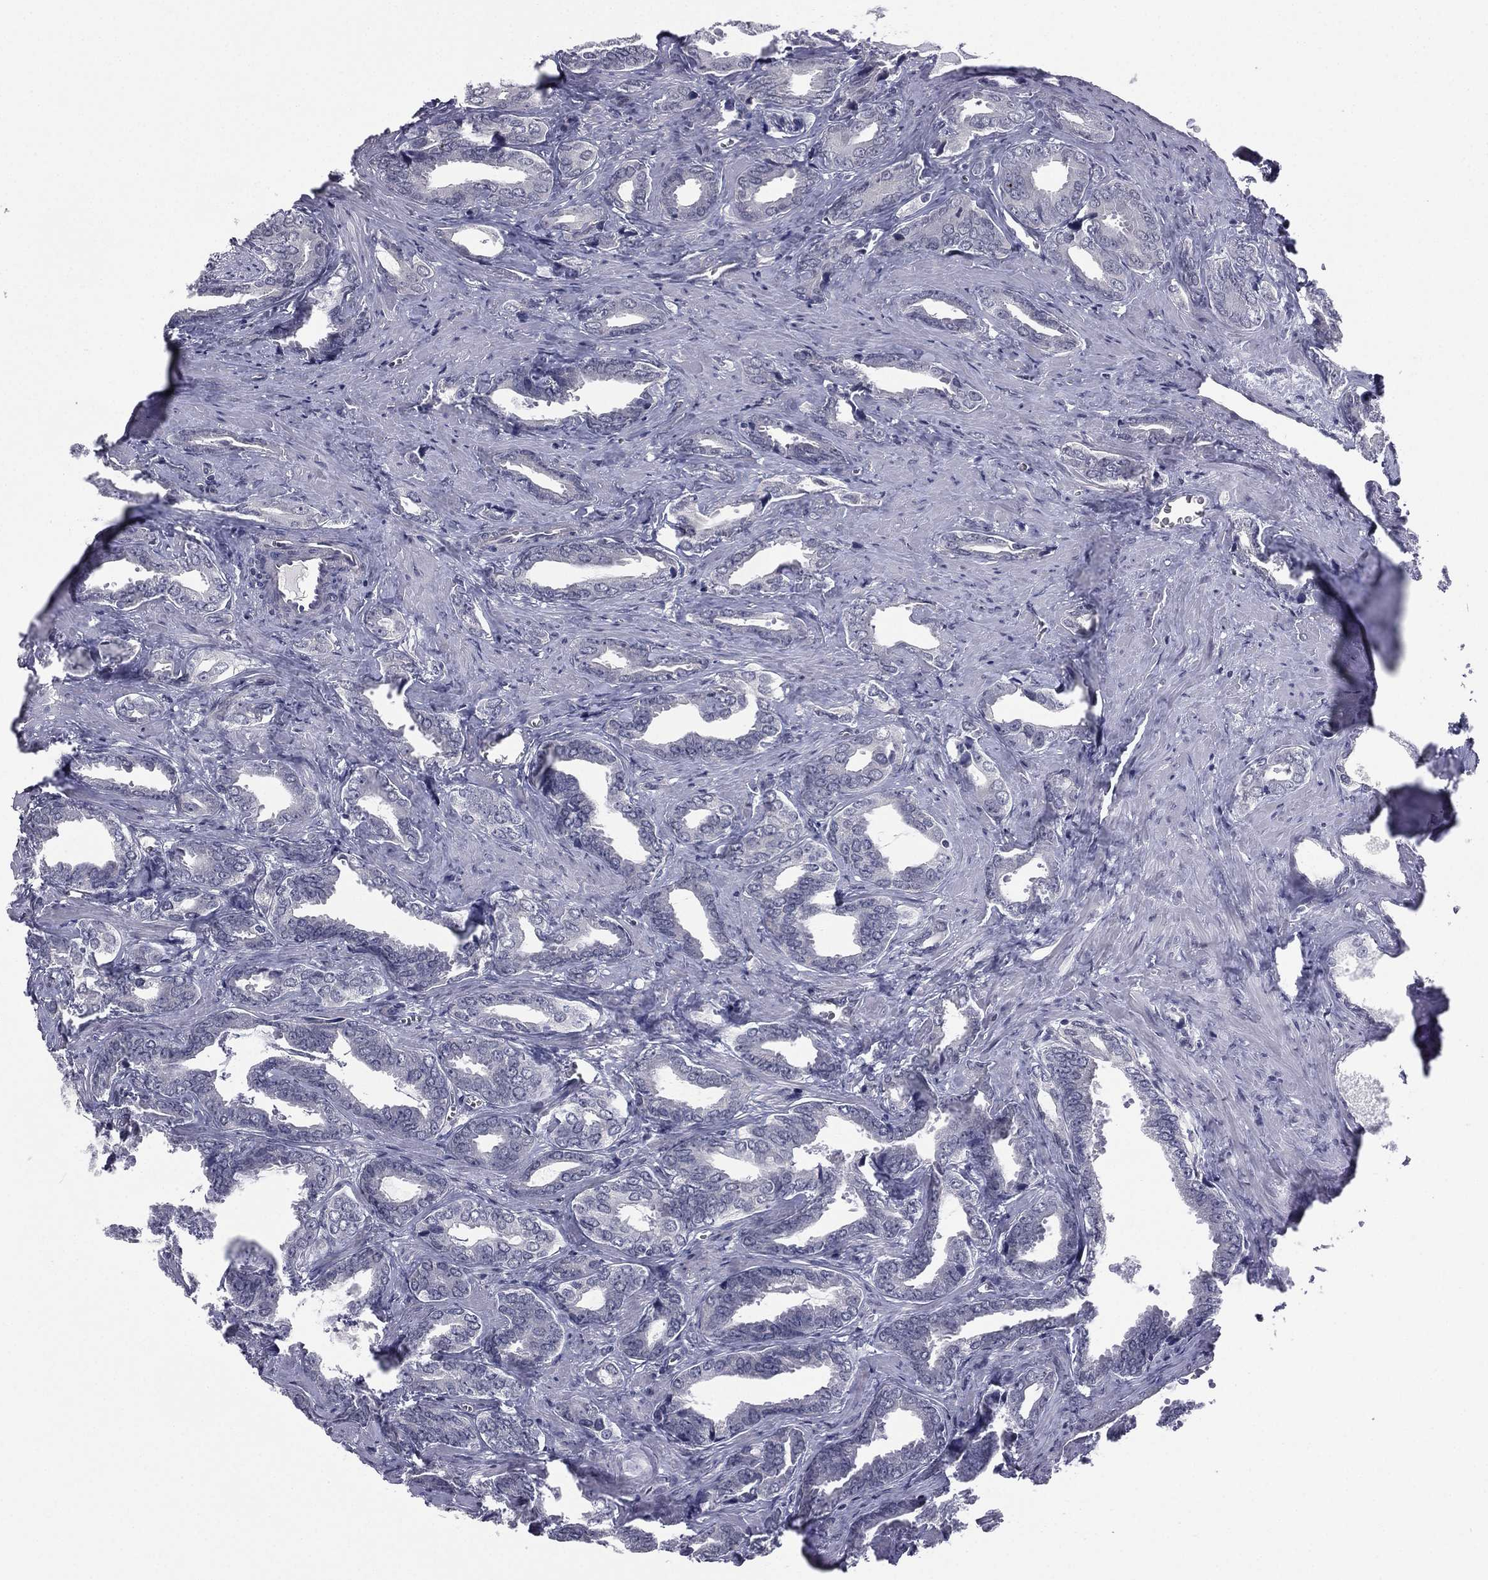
{"staining": {"intensity": "negative", "quantity": "none", "location": "none"}, "tissue": "prostate cancer", "cell_type": "Tumor cells", "image_type": "cancer", "snomed": [{"axis": "morphology", "description": "Adenocarcinoma, NOS"}, {"axis": "topography", "description": "Prostate"}], "caption": "An immunohistochemistry photomicrograph of prostate cancer is shown. There is no staining in tumor cells of prostate cancer. (DAB immunohistochemistry with hematoxylin counter stain).", "gene": "ACTRT2", "patient": {"sex": "male", "age": 66}}